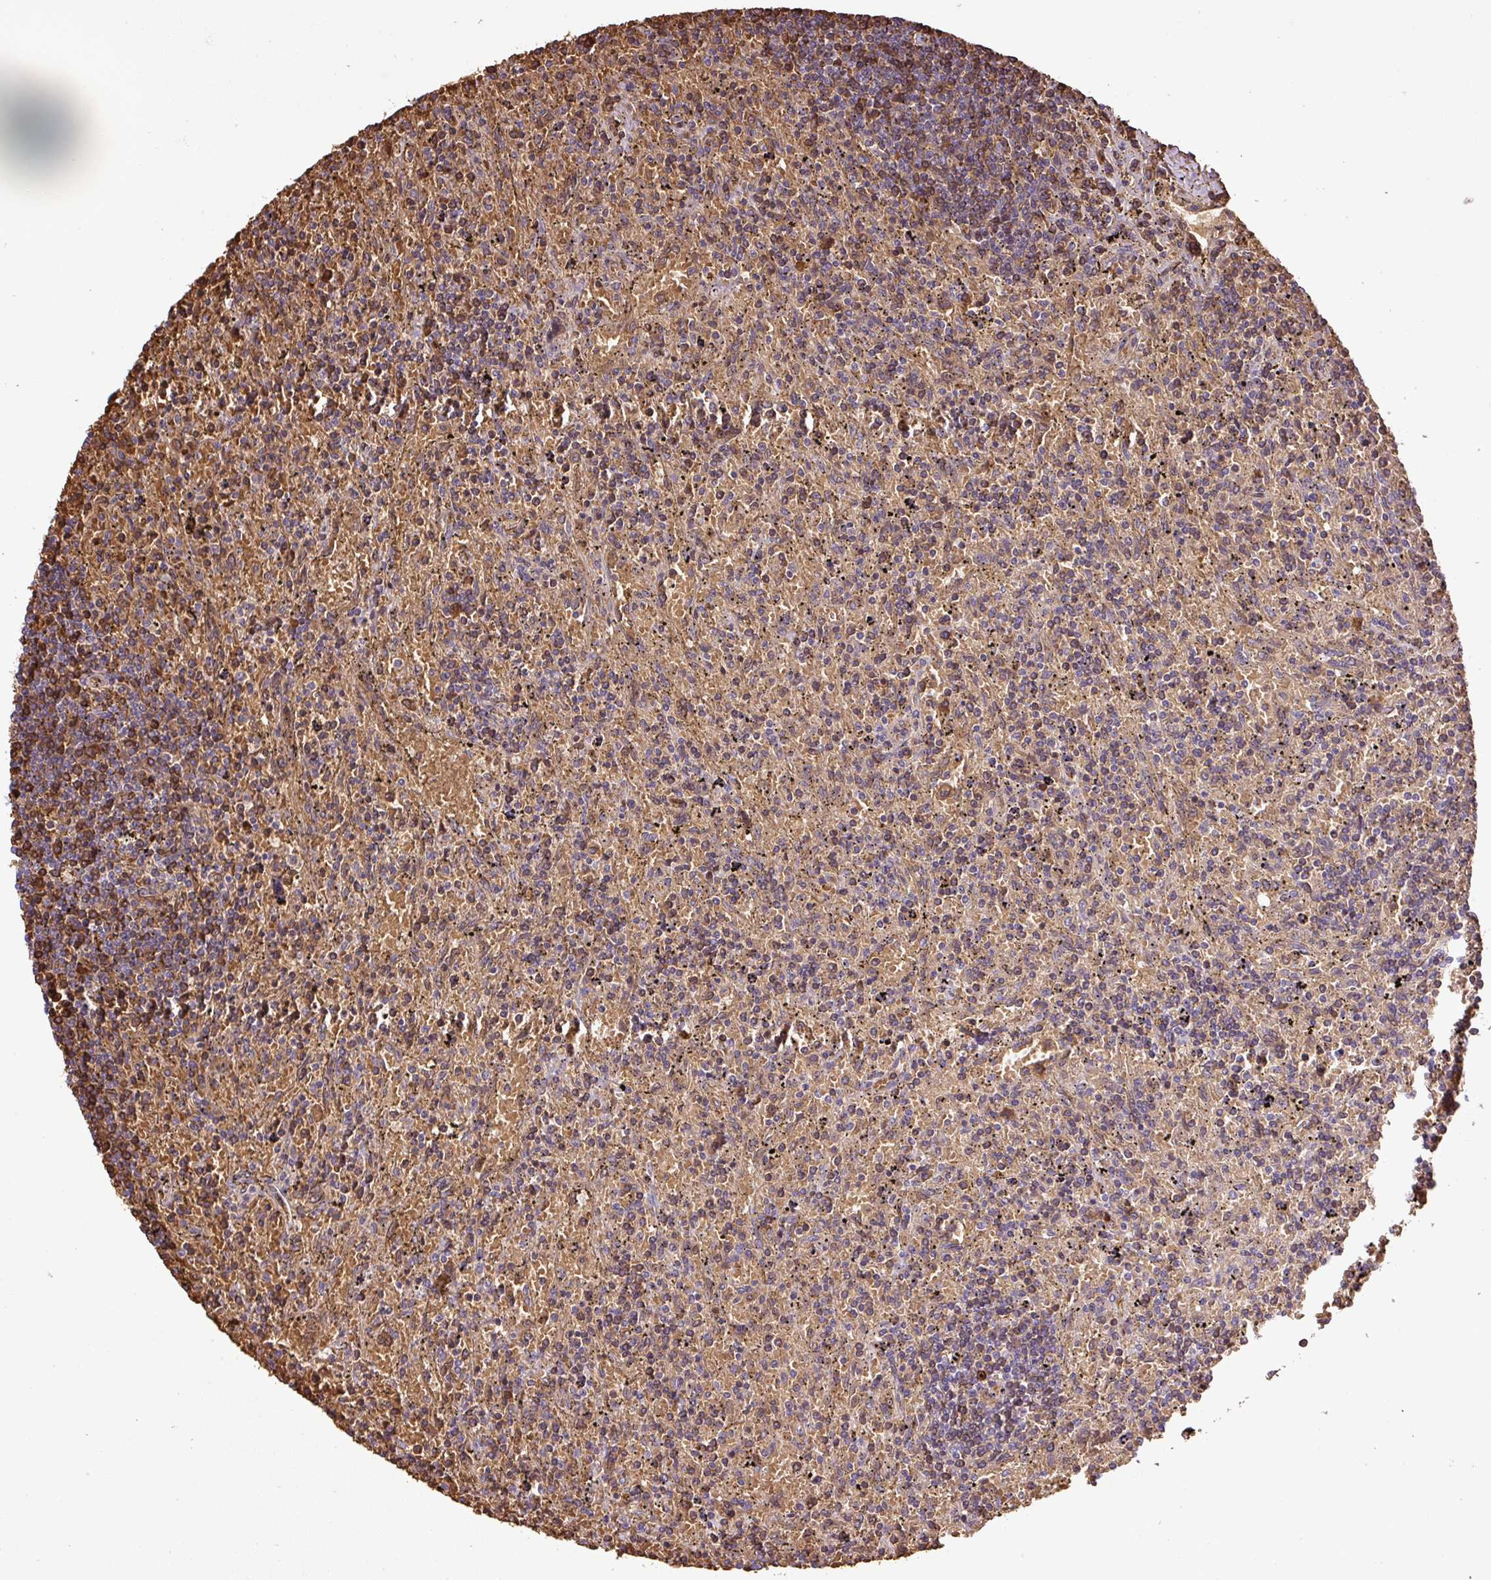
{"staining": {"intensity": "moderate", "quantity": ">75%", "location": "cytoplasmic/membranous"}, "tissue": "lymphoma", "cell_type": "Tumor cells", "image_type": "cancer", "snomed": [{"axis": "morphology", "description": "Malignant lymphoma, non-Hodgkin's type, Low grade"}, {"axis": "topography", "description": "Spleen"}], "caption": "Approximately >75% of tumor cells in human lymphoma demonstrate moderate cytoplasmic/membranous protein expression as visualized by brown immunohistochemical staining.", "gene": "CXCL13", "patient": {"sex": "male", "age": 76}}